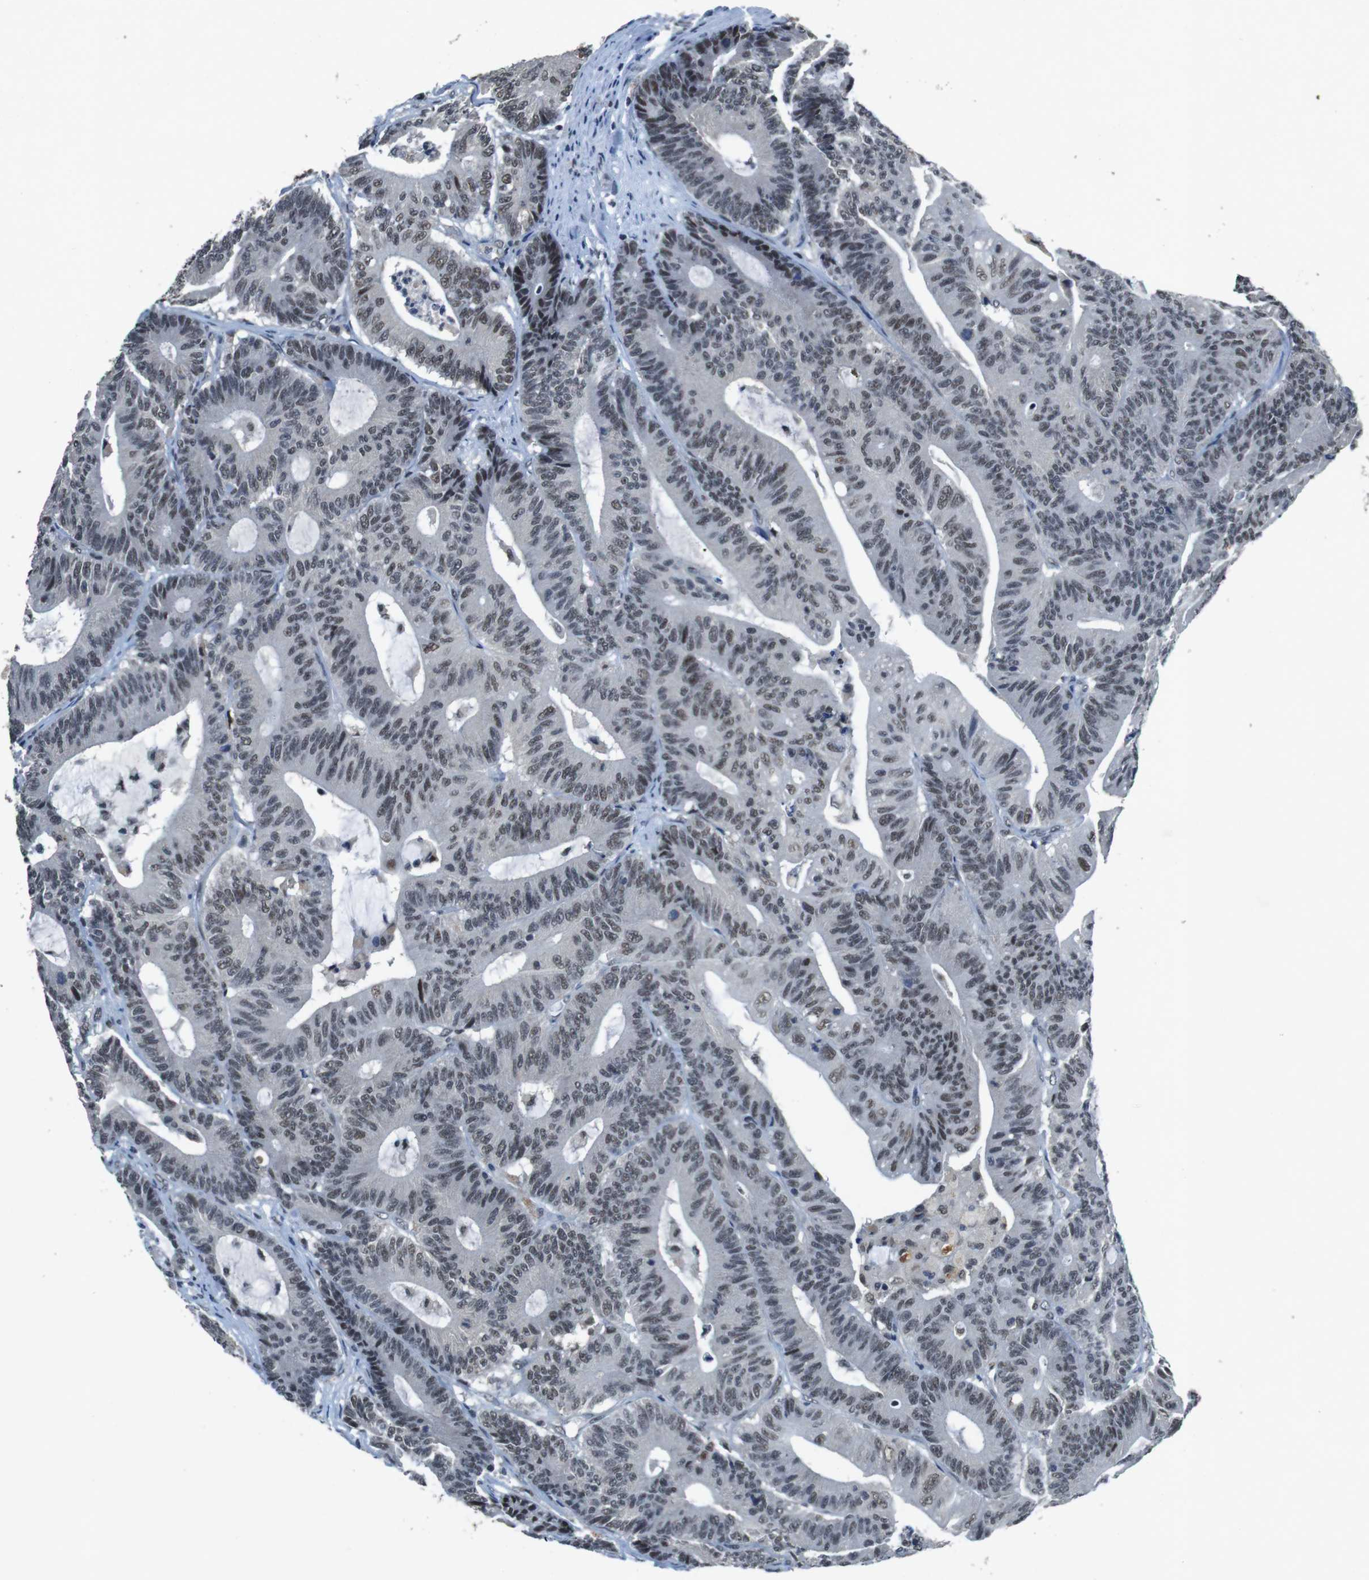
{"staining": {"intensity": "weak", "quantity": ">75%", "location": "nuclear"}, "tissue": "colorectal cancer", "cell_type": "Tumor cells", "image_type": "cancer", "snomed": [{"axis": "morphology", "description": "Adenocarcinoma, NOS"}, {"axis": "topography", "description": "Colon"}], "caption": "Colorectal cancer stained for a protein shows weak nuclear positivity in tumor cells.", "gene": "USP7", "patient": {"sex": "female", "age": 84}}